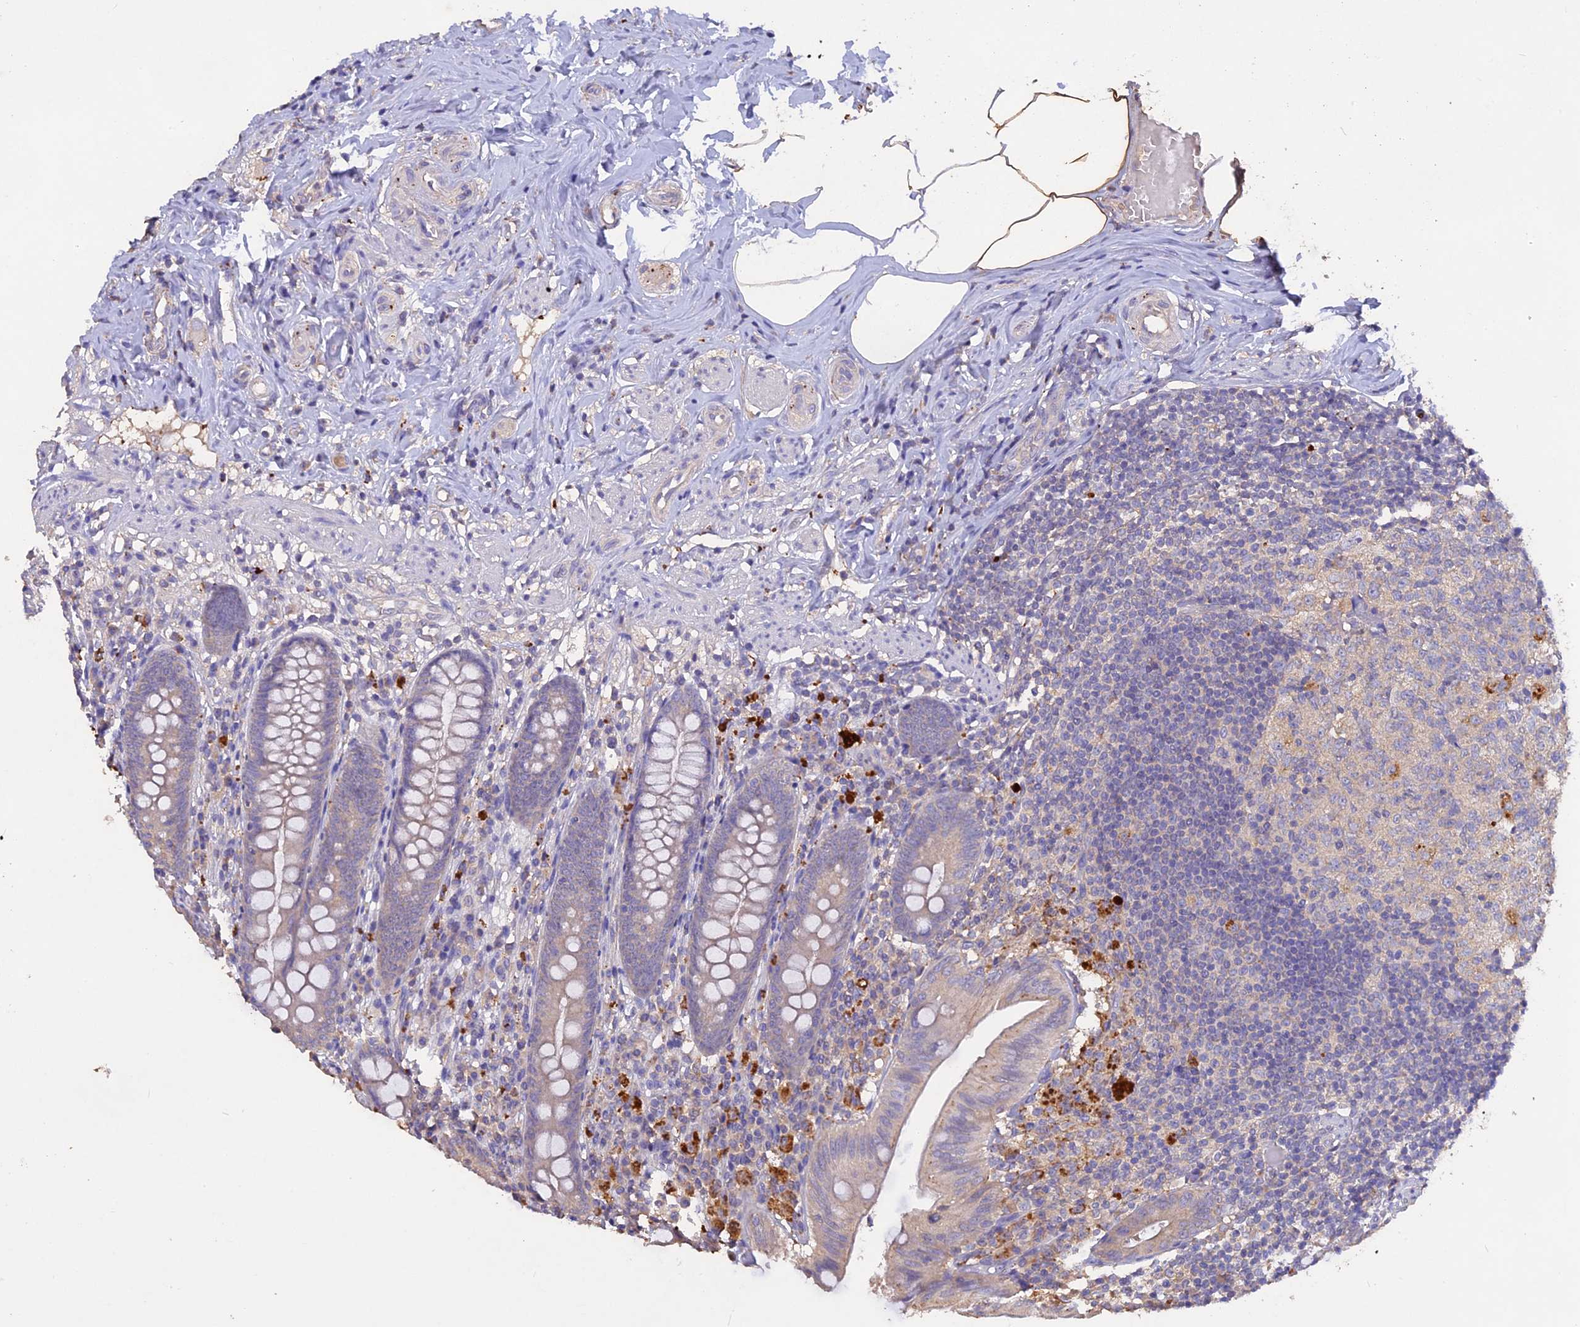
{"staining": {"intensity": "negative", "quantity": "none", "location": "none"}, "tissue": "appendix", "cell_type": "Glandular cells", "image_type": "normal", "snomed": [{"axis": "morphology", "description": "Normal tissue, NOS"}, {"axis": "topography", "description": "Appendix"}], "caption": "A histopathology image of human appendix is negative for staining in glandular cells.", "gene": "SLC26A4", "patient": {"sex": "male", "age": 55}}